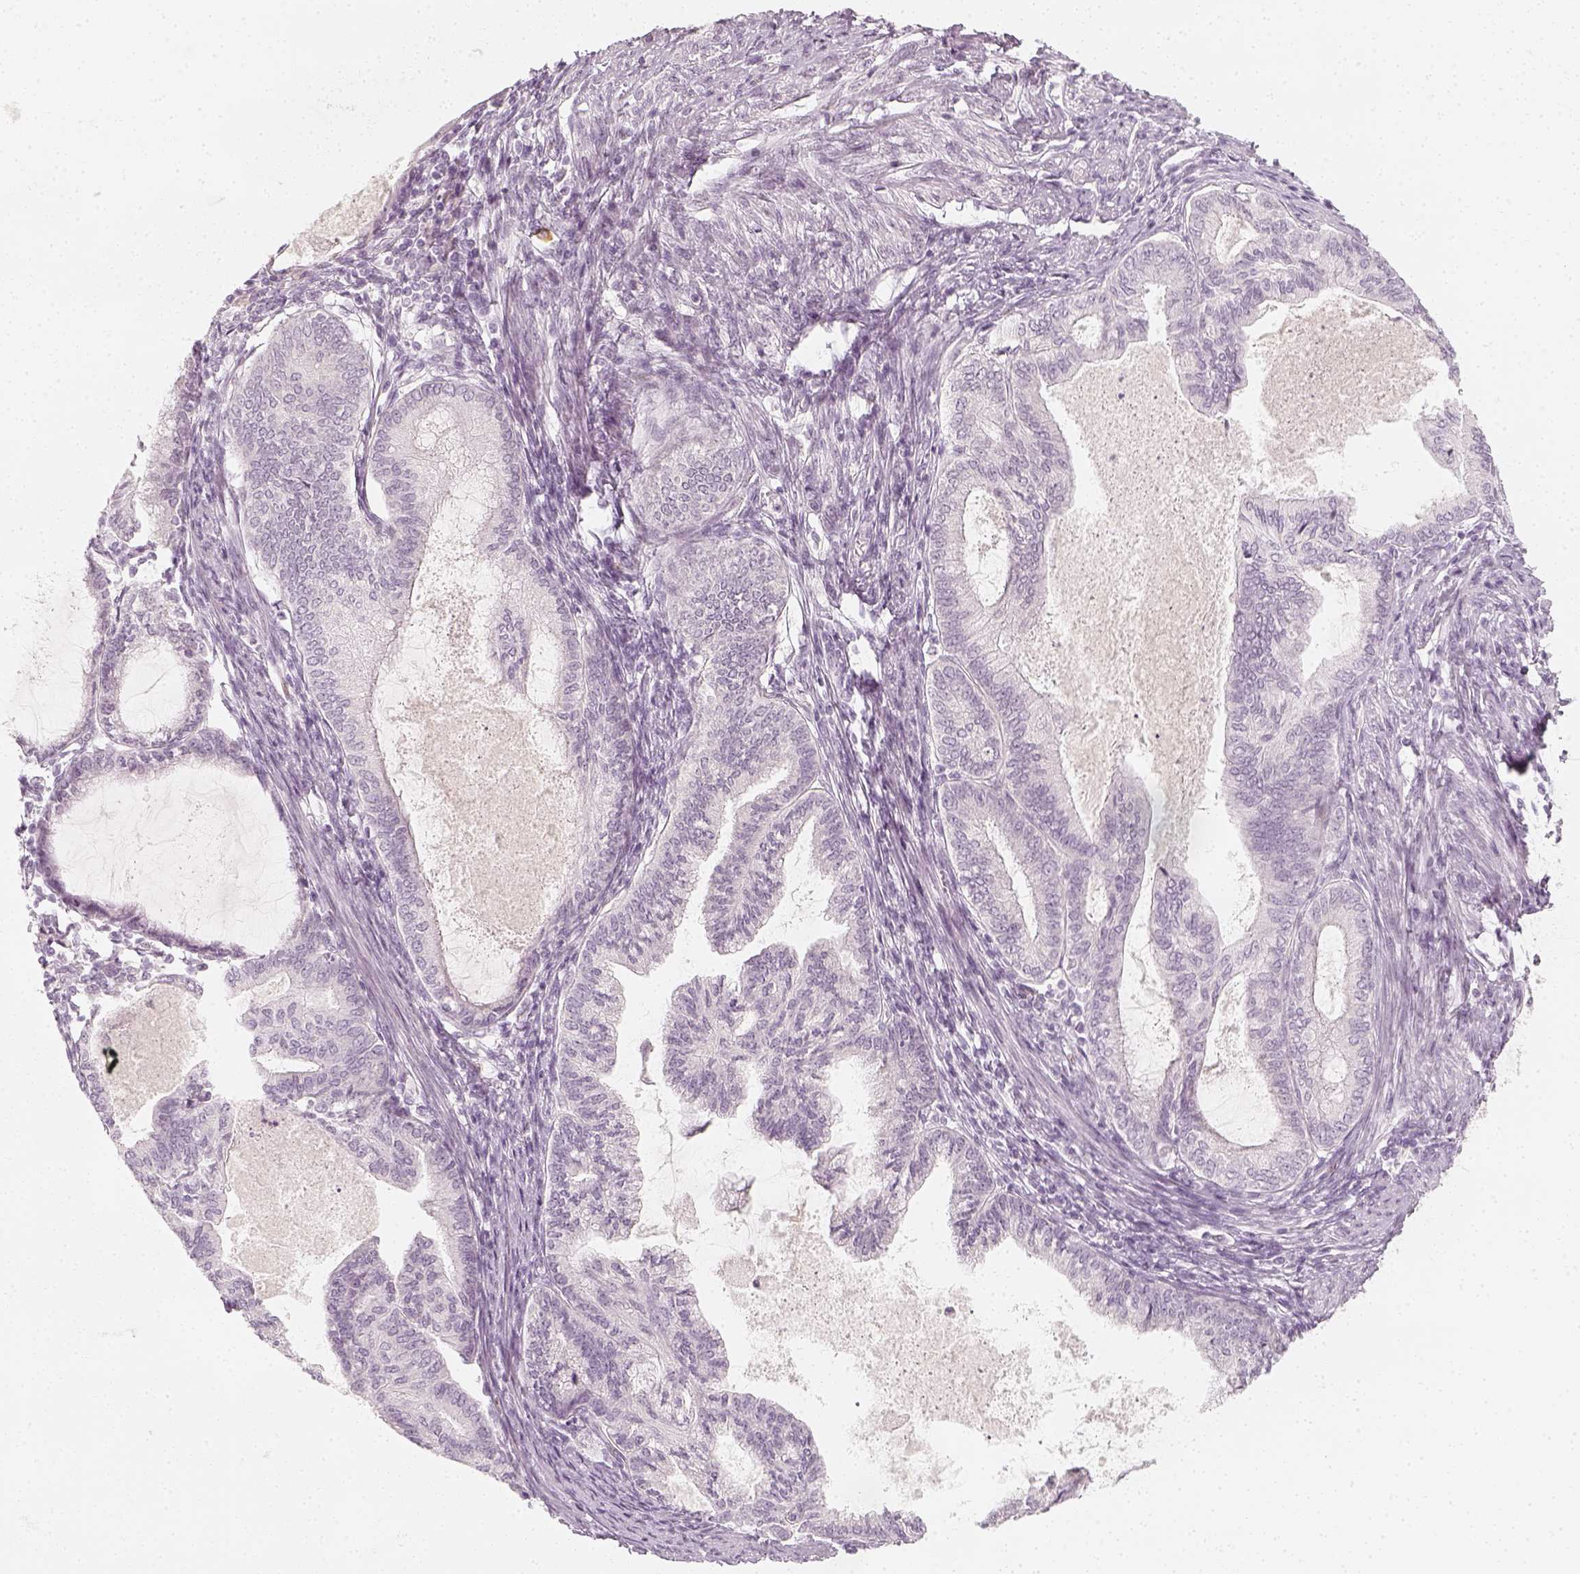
{"staining": {"intensity": "negative", "quantity": "none", "location": "none"}, "tissue": "endometrial cancer", "cell_type": "Tumor cells", "image_type": "cancer", "snomed": [{"axis": "morphology", "description": "Adenocarcinoma, NOS"}, {"axis": "topography", "description": "Endometrium"}], "caption": "A photomicrograph of human endometrial cancer (adenocarcinoma) is negative for staining in tumor cells.", "gene": "KRTAP2-1", "patient": {"sex": "female", "age": 86}}